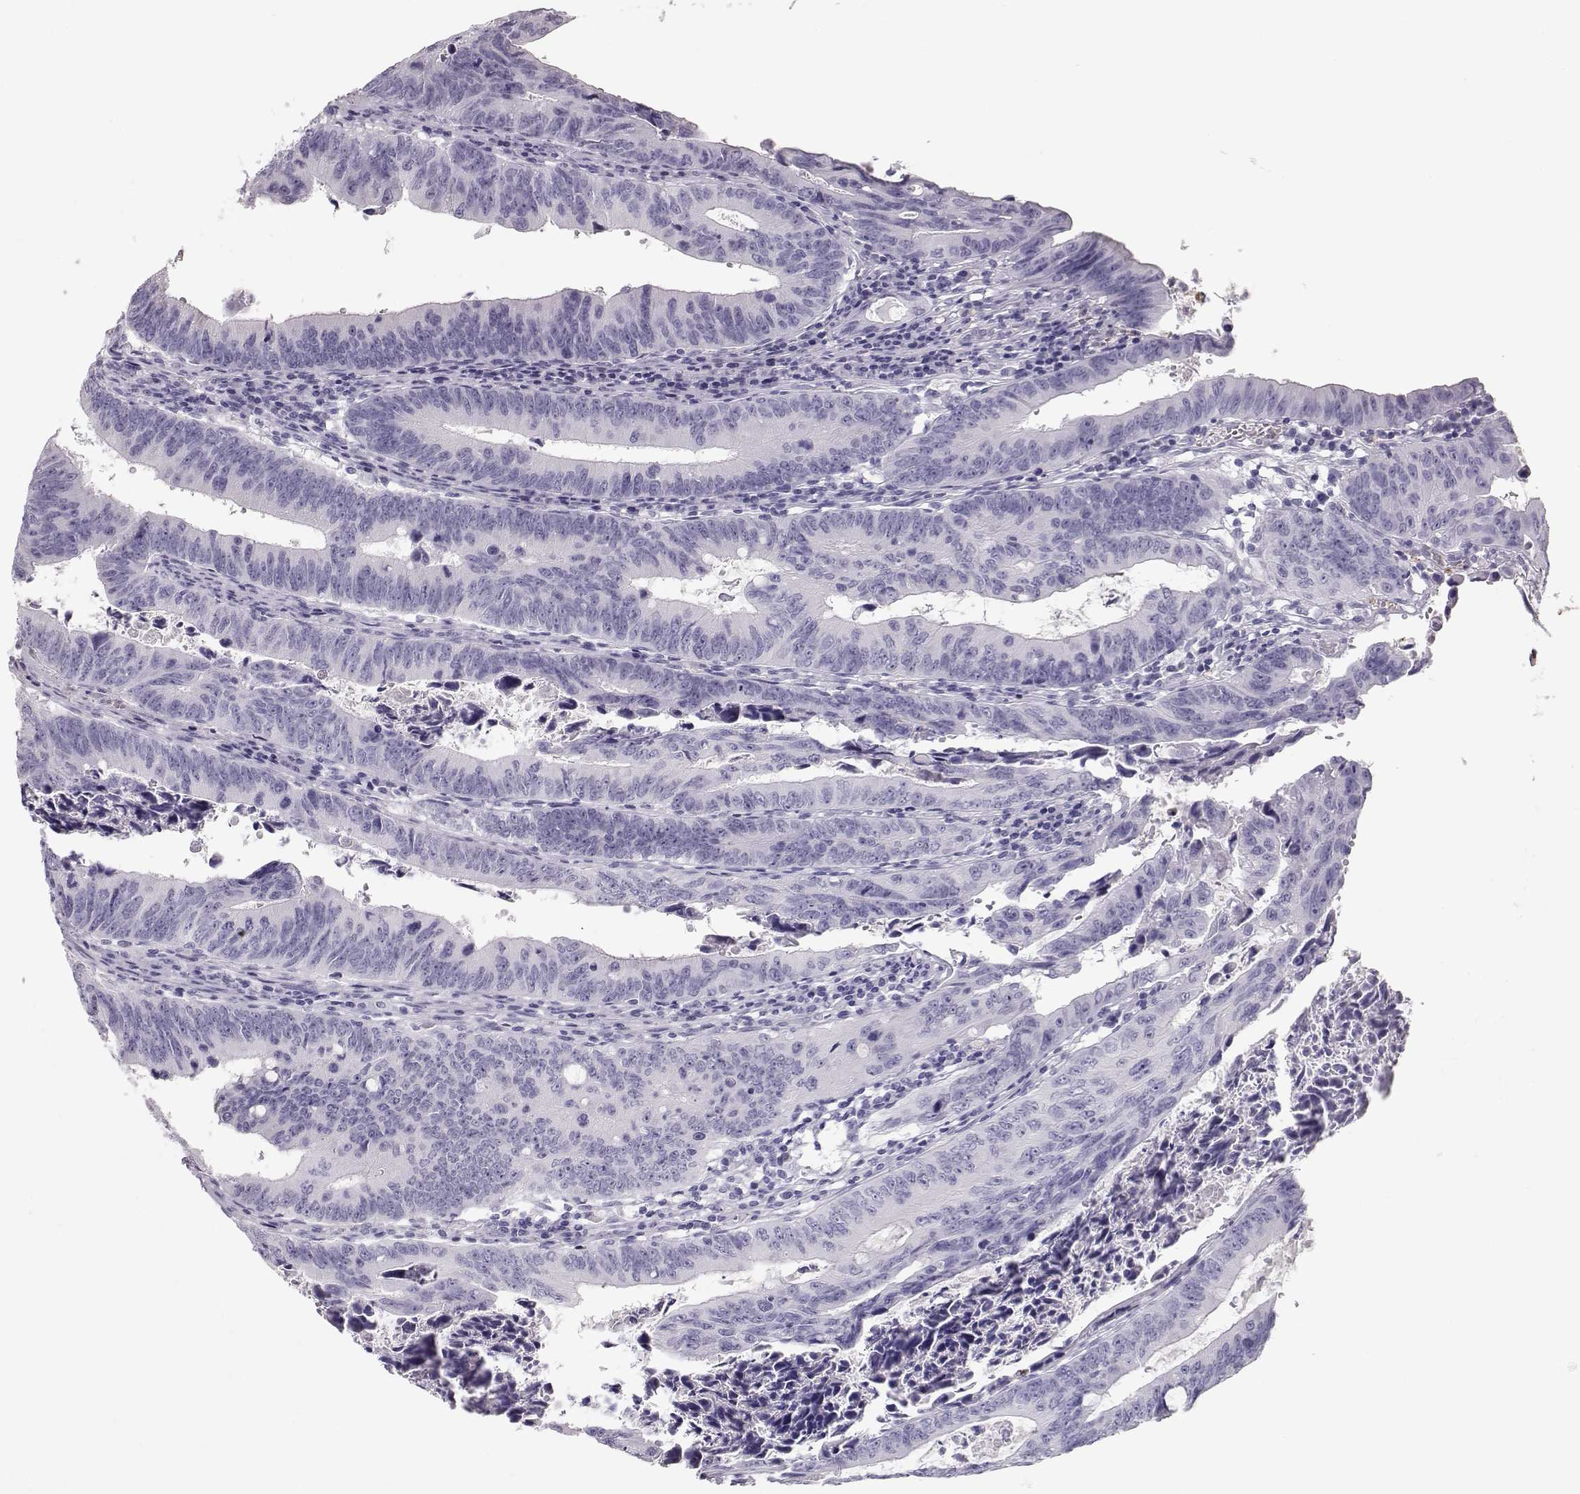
{"staining": {"intensity": "negative", "quantity": "none", "location": "none"}, "tissue": "colorectal cancer", "cell_type": "Tumor cells", "image_type": "cancer", "snomed": [{"axis": "morphology", "description": "Adenocarcinoma, NOS"}, {"axis": "topography", "description": "Colon"}], "caption": "Tumor cells are negative for protein expression in human colorectal cancer.", "gene": "MIP", "patient": {"sex": "female", "age": 87}}